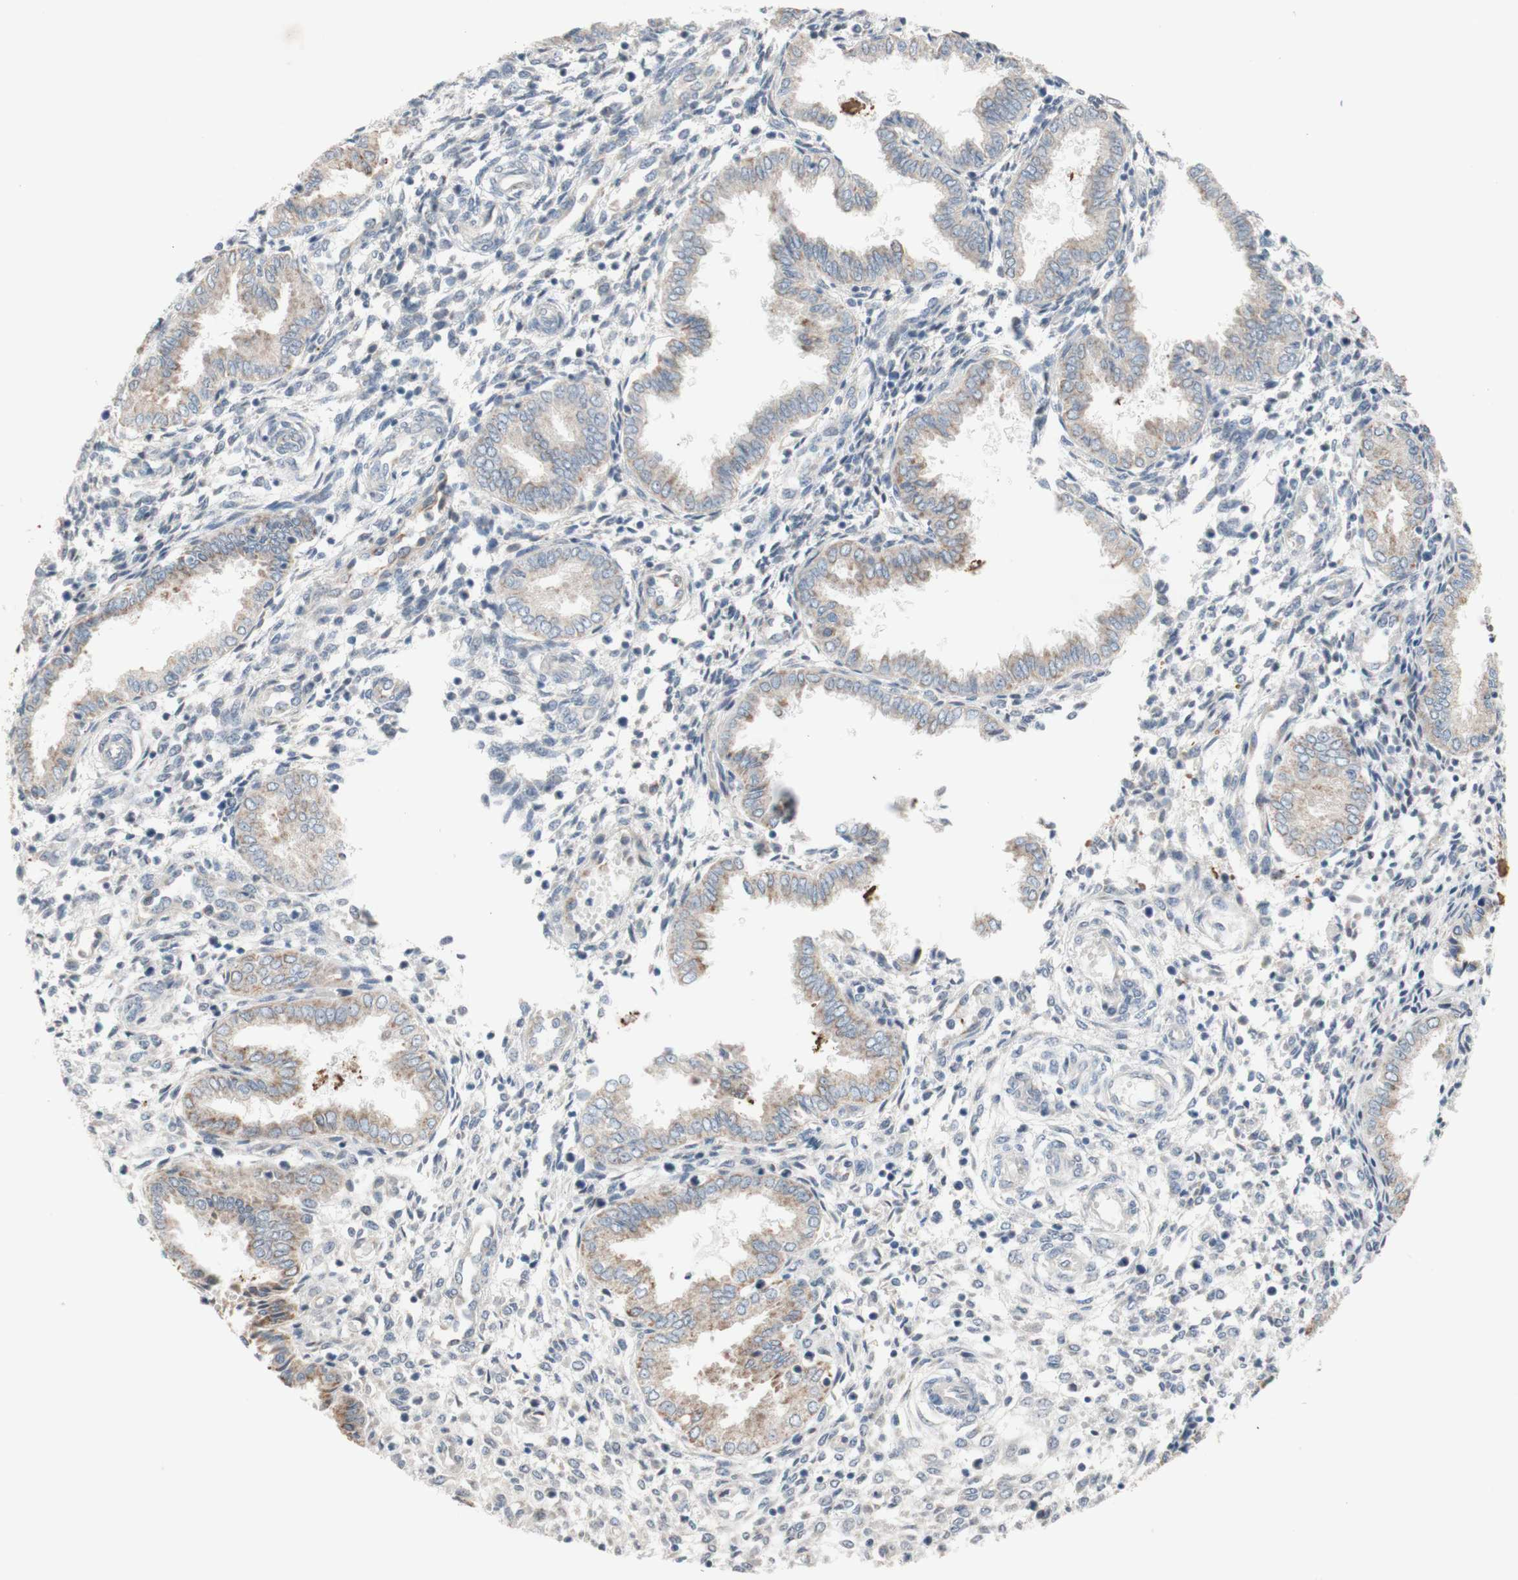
{"staining": {"intensity": "moderate", "quantity": "25%-75%", "location": "cytoplasmic/membranous"}, "tissue": "endometrium", "cell_type": "Cells in endometrial stroma", "image_type": "normal", "snomed": [{"axis": "morphology", "description": "Normal tissue, NOS"}, {"axis": "topography", "description": "Endometrium"}], "caption": "About 25%-75% of cells in endometrial stroma in unremarkable endometrium reveal moderate cytoplasmic/membranous protein staining as visualized by brown immunohistochemical staining.", "gene": "CNN3", "patient": {"sex": "female", "age": 33}}